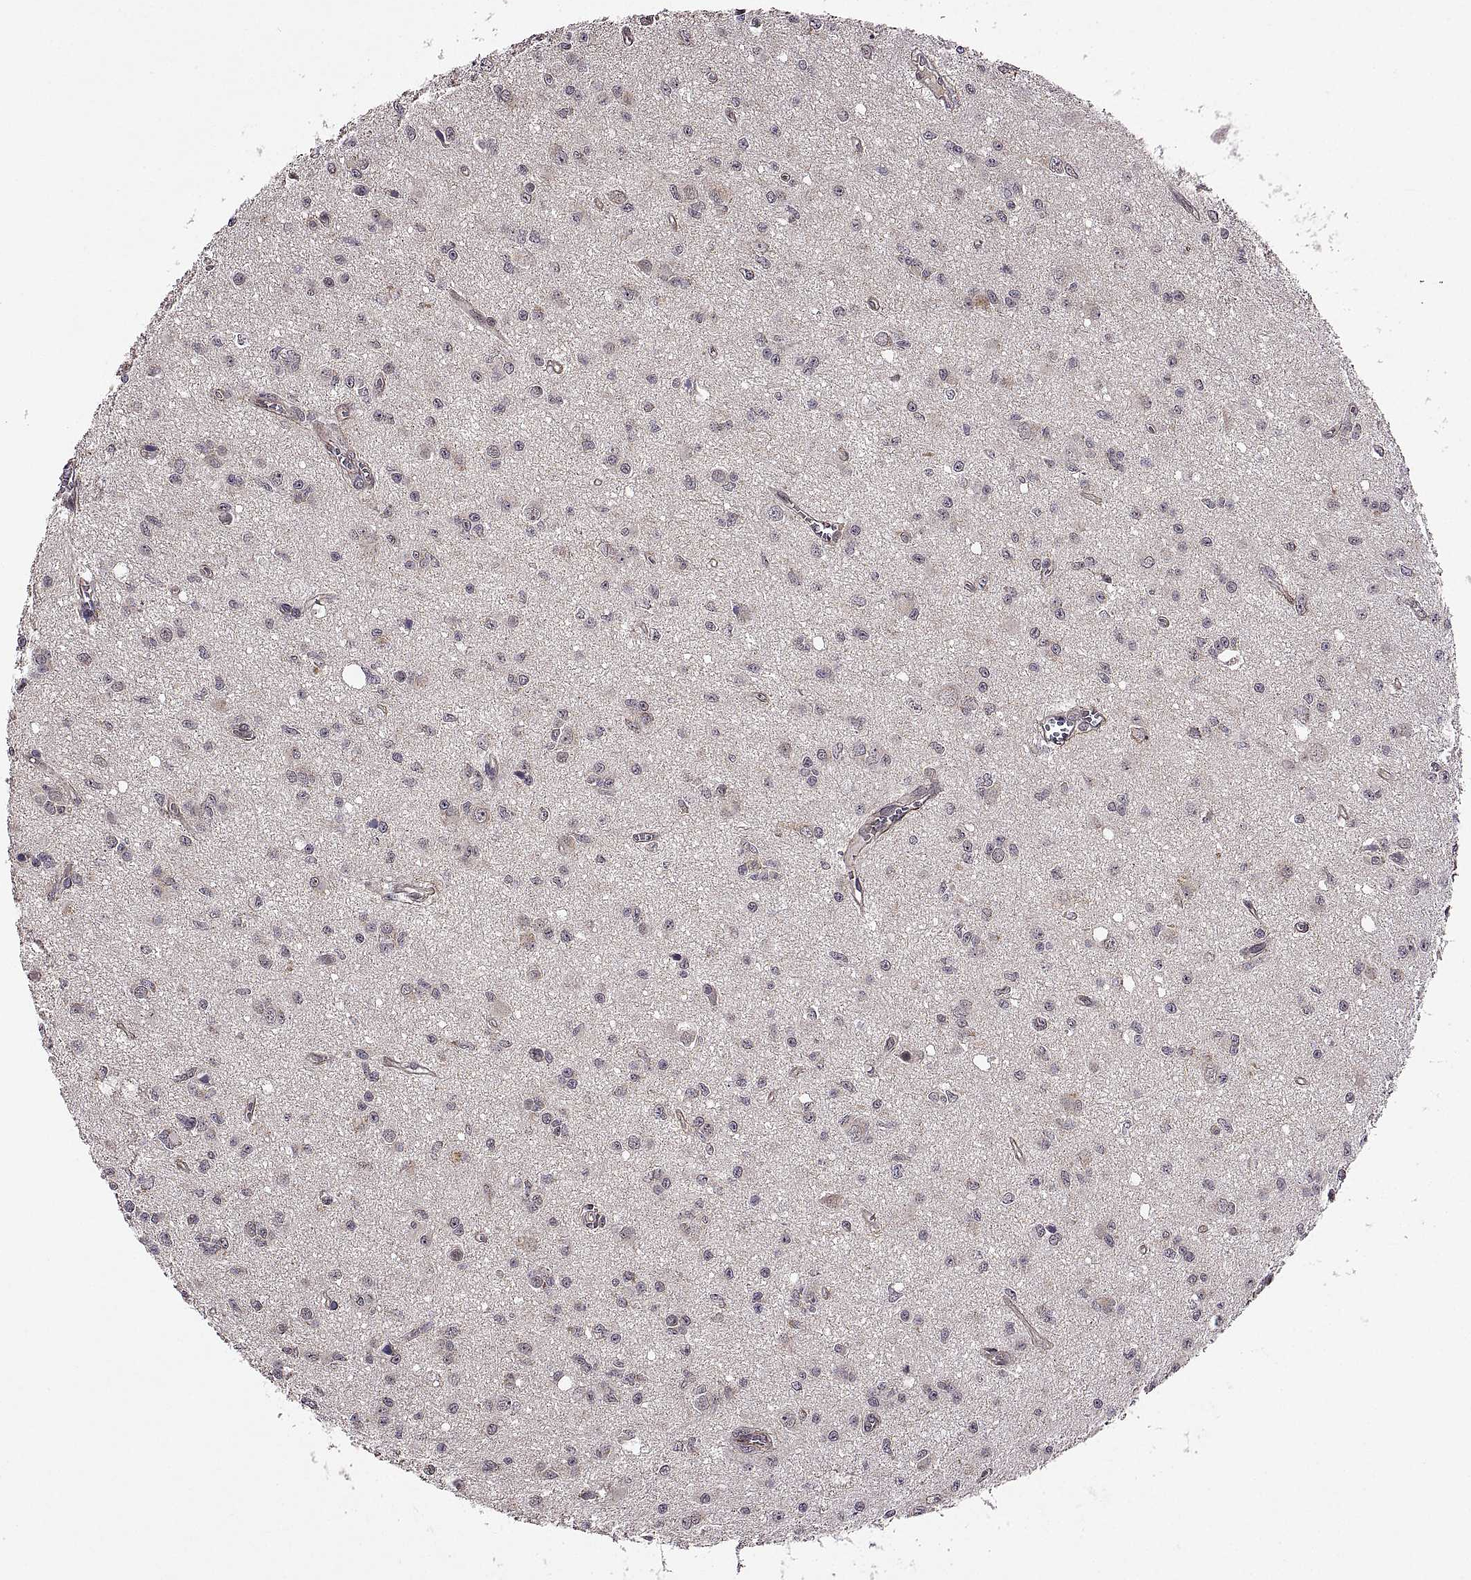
{"staining": {"intensity": "negative", "quantity": "none", "location": "none"}, "tissue": "glioma", "cell_type": "Tumor cells", "image_type": "cancer", "snomed": [{"axis": "morphology", "description": "Glioma, malignant, Low grade"}, {"axis": "topography", "description": "Brain"}], "caption": "The immunohistochemistry histopathology image has no significant positivity in tumor cells of glioma tissue.", "gene": "LAMA1", "patient": {"sex": "female", "age": 45}}